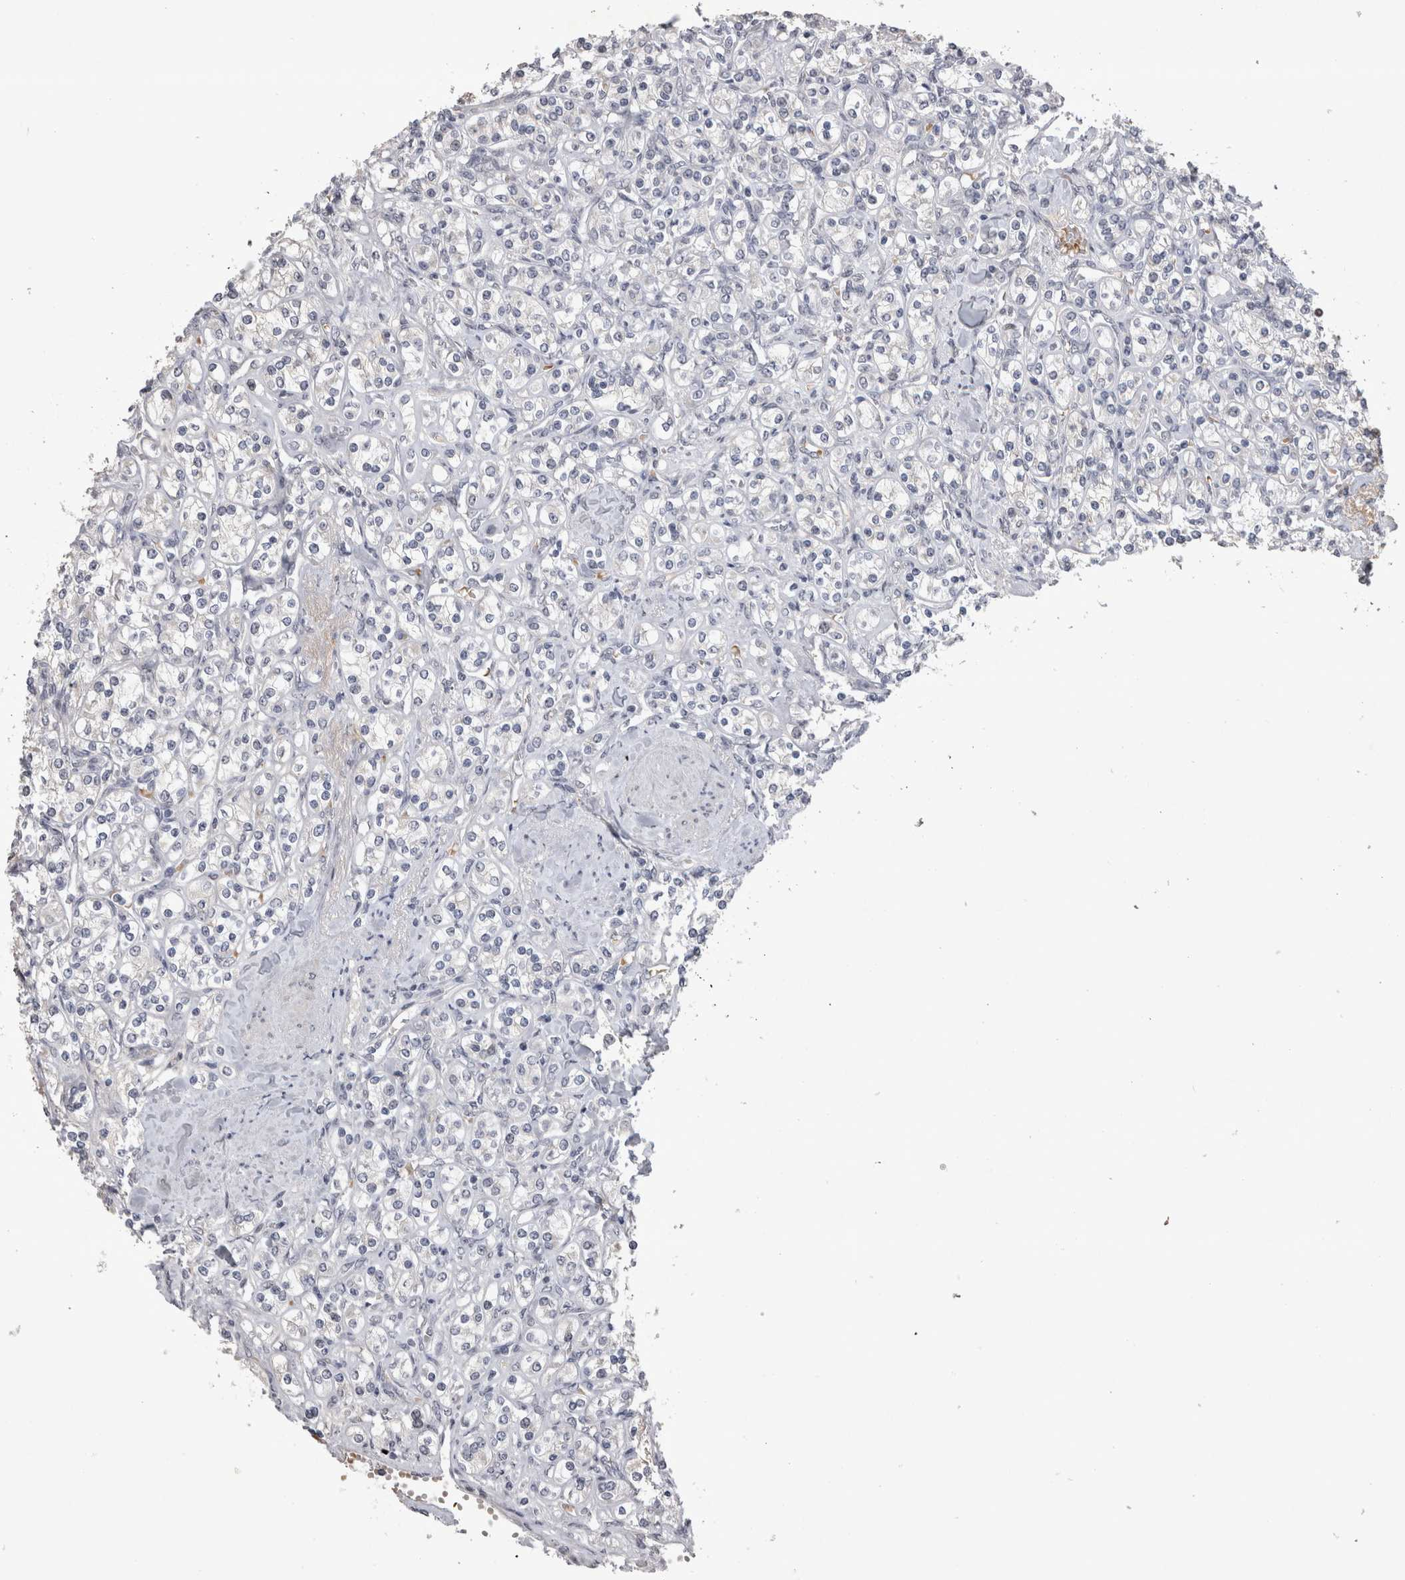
{"staining": {"intensity": "negative", "quantity": "none", "location": "none"}, "tissue": "renal cancer", "cell_type": "Tumor cells", "image_type": "cancer", "snomed": [{"axis": "morphology", "description": "Adenocarcinoma, NOS"}, {"axis": "topography", "description": "Kidney"}], "caption": "Tumor cells show no significant protein staining in renal adenocarcinoma. The staining was performed using DAB to visualize the protein expression in brown, while the nuclei were stained in blue with hematoxylin (Magnification: 20x).", "gene": "IFI44", "patient": {"sex": "male", "age": 77}}